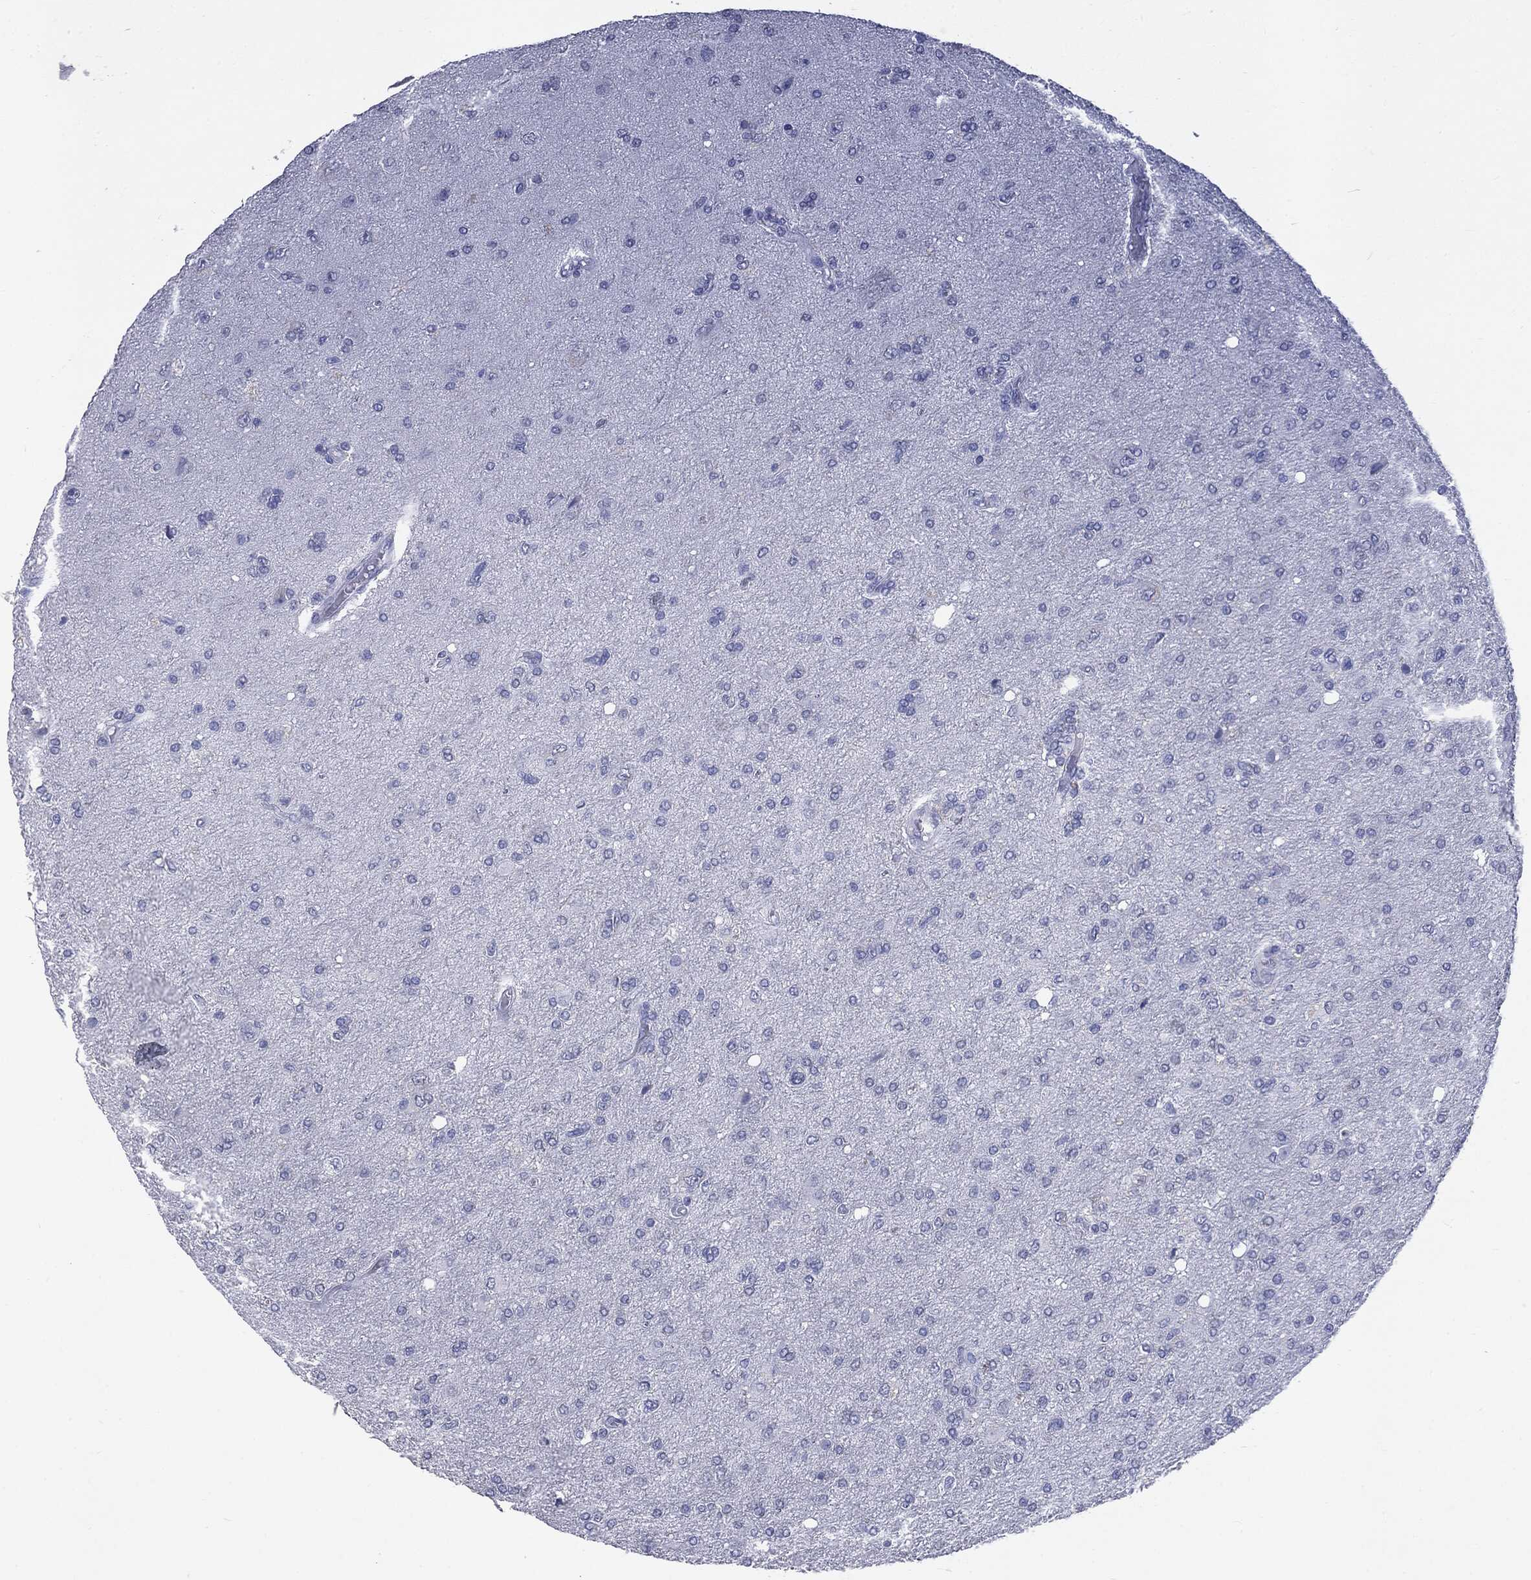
{"staining": {"intensity": "negative", "quantity": "none", "location": "none"}, "tissue": "glioma", "cell_type": "Tumor cells", "image_type": "cancer", "snomed": [{"axis": "morphology", "description": "Glioma, malignant, High grade"}, {"axis": "topography", "description": "Cerebral cortex"}], "caption": "Tumor cells show no significant positivity in malignant high-grade glioma. Nuclei are stained in blue.", "gene": "TSHB", "patient": {"sex": "male", "age": 70}}